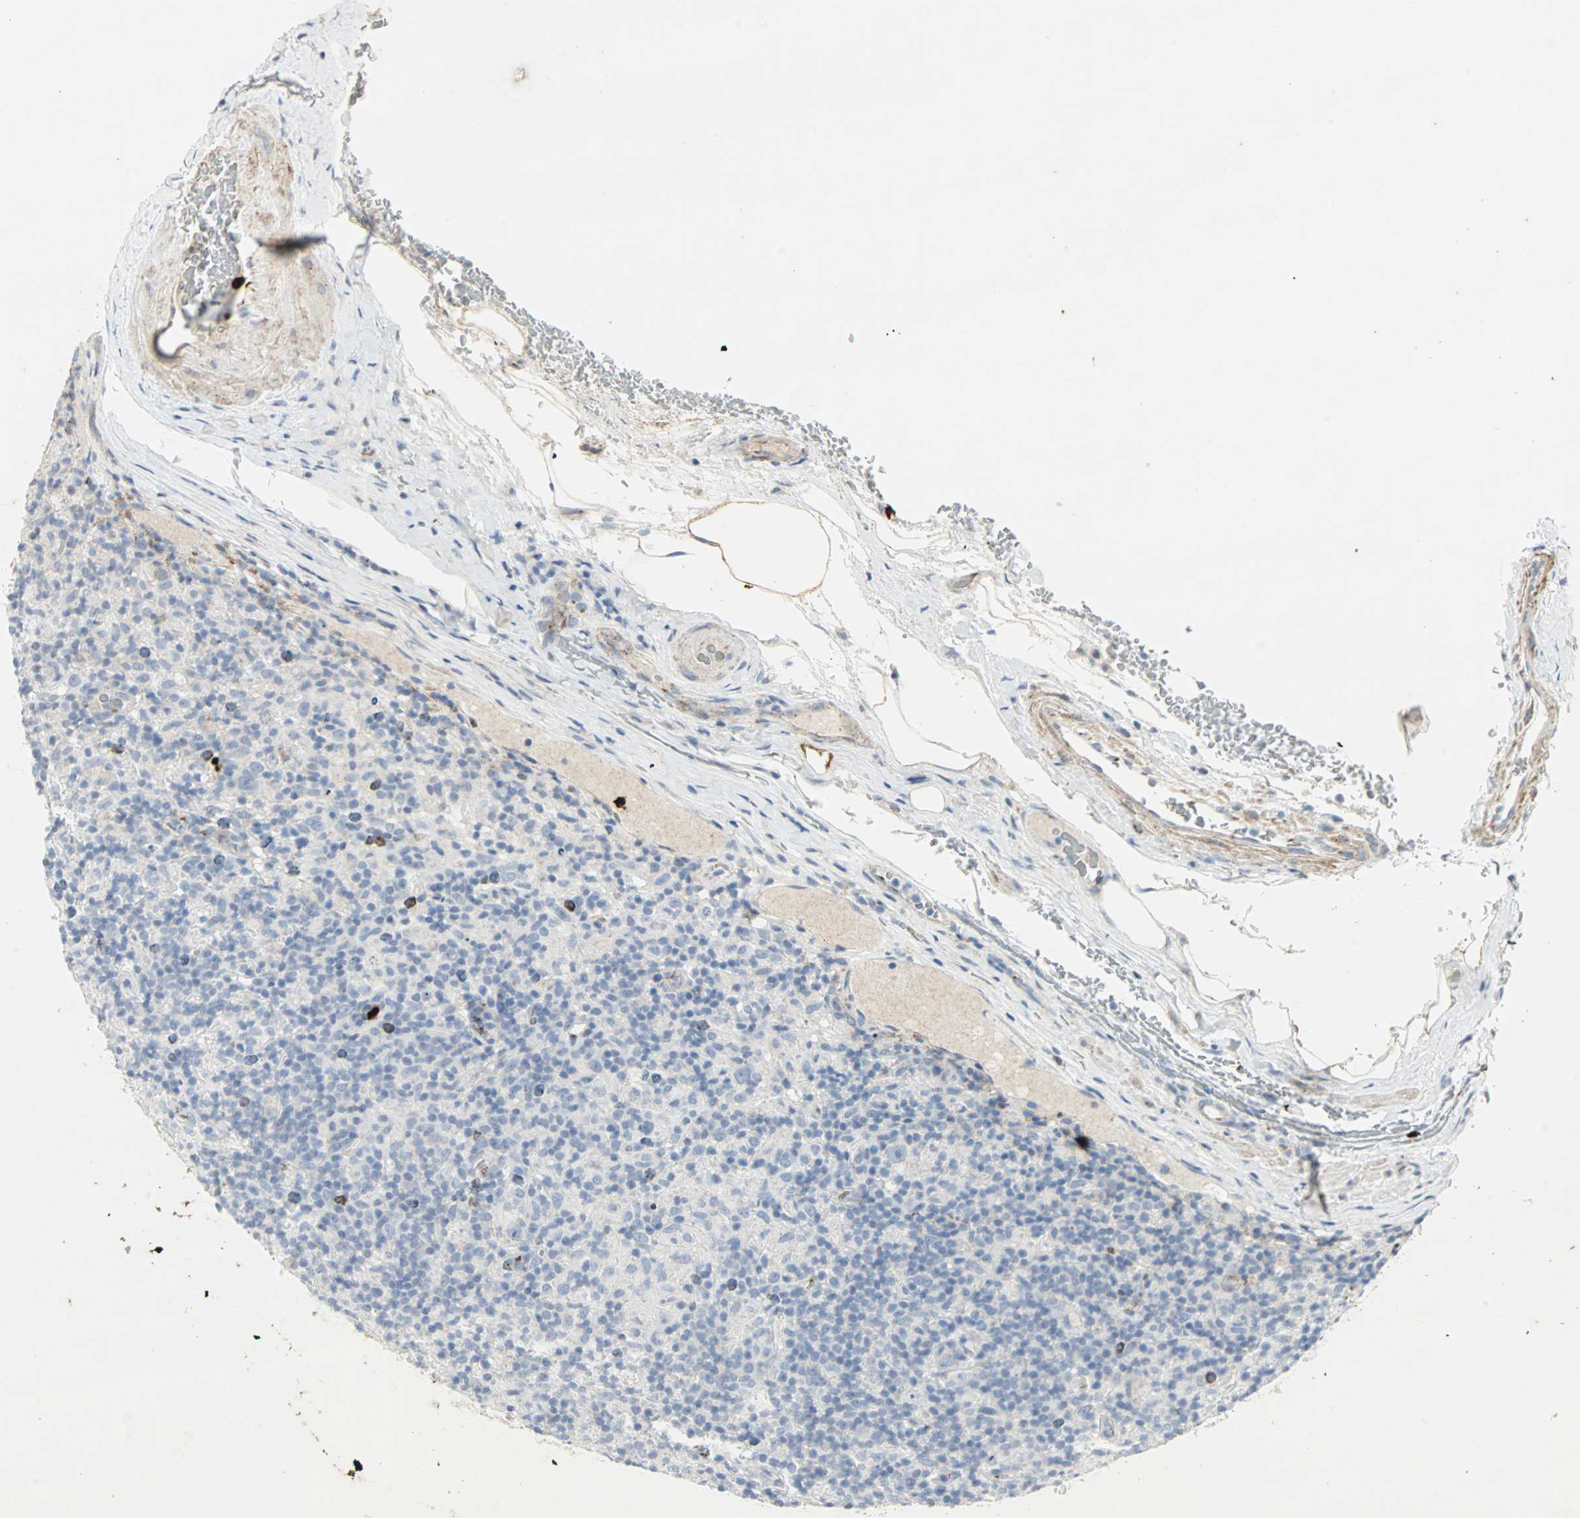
{"staining": {"intensity": "negative", "quantity": "none", "location": "none"}, "tissue": "lymphoma", "cell_type": "Tumor cells", "image_type": "cancer", "snomed": [{"axis": "morphology", "description": "Hodgkin's disease, NOS"}, {"axis": "topography", "description": "Lymph node"}], "caption": "Lymphoma was stained to show a protein in brown. There is no significant staining in tumor cells.", "gene": "CEACAM6", "patient": {"sex": "male", "age": 70}}